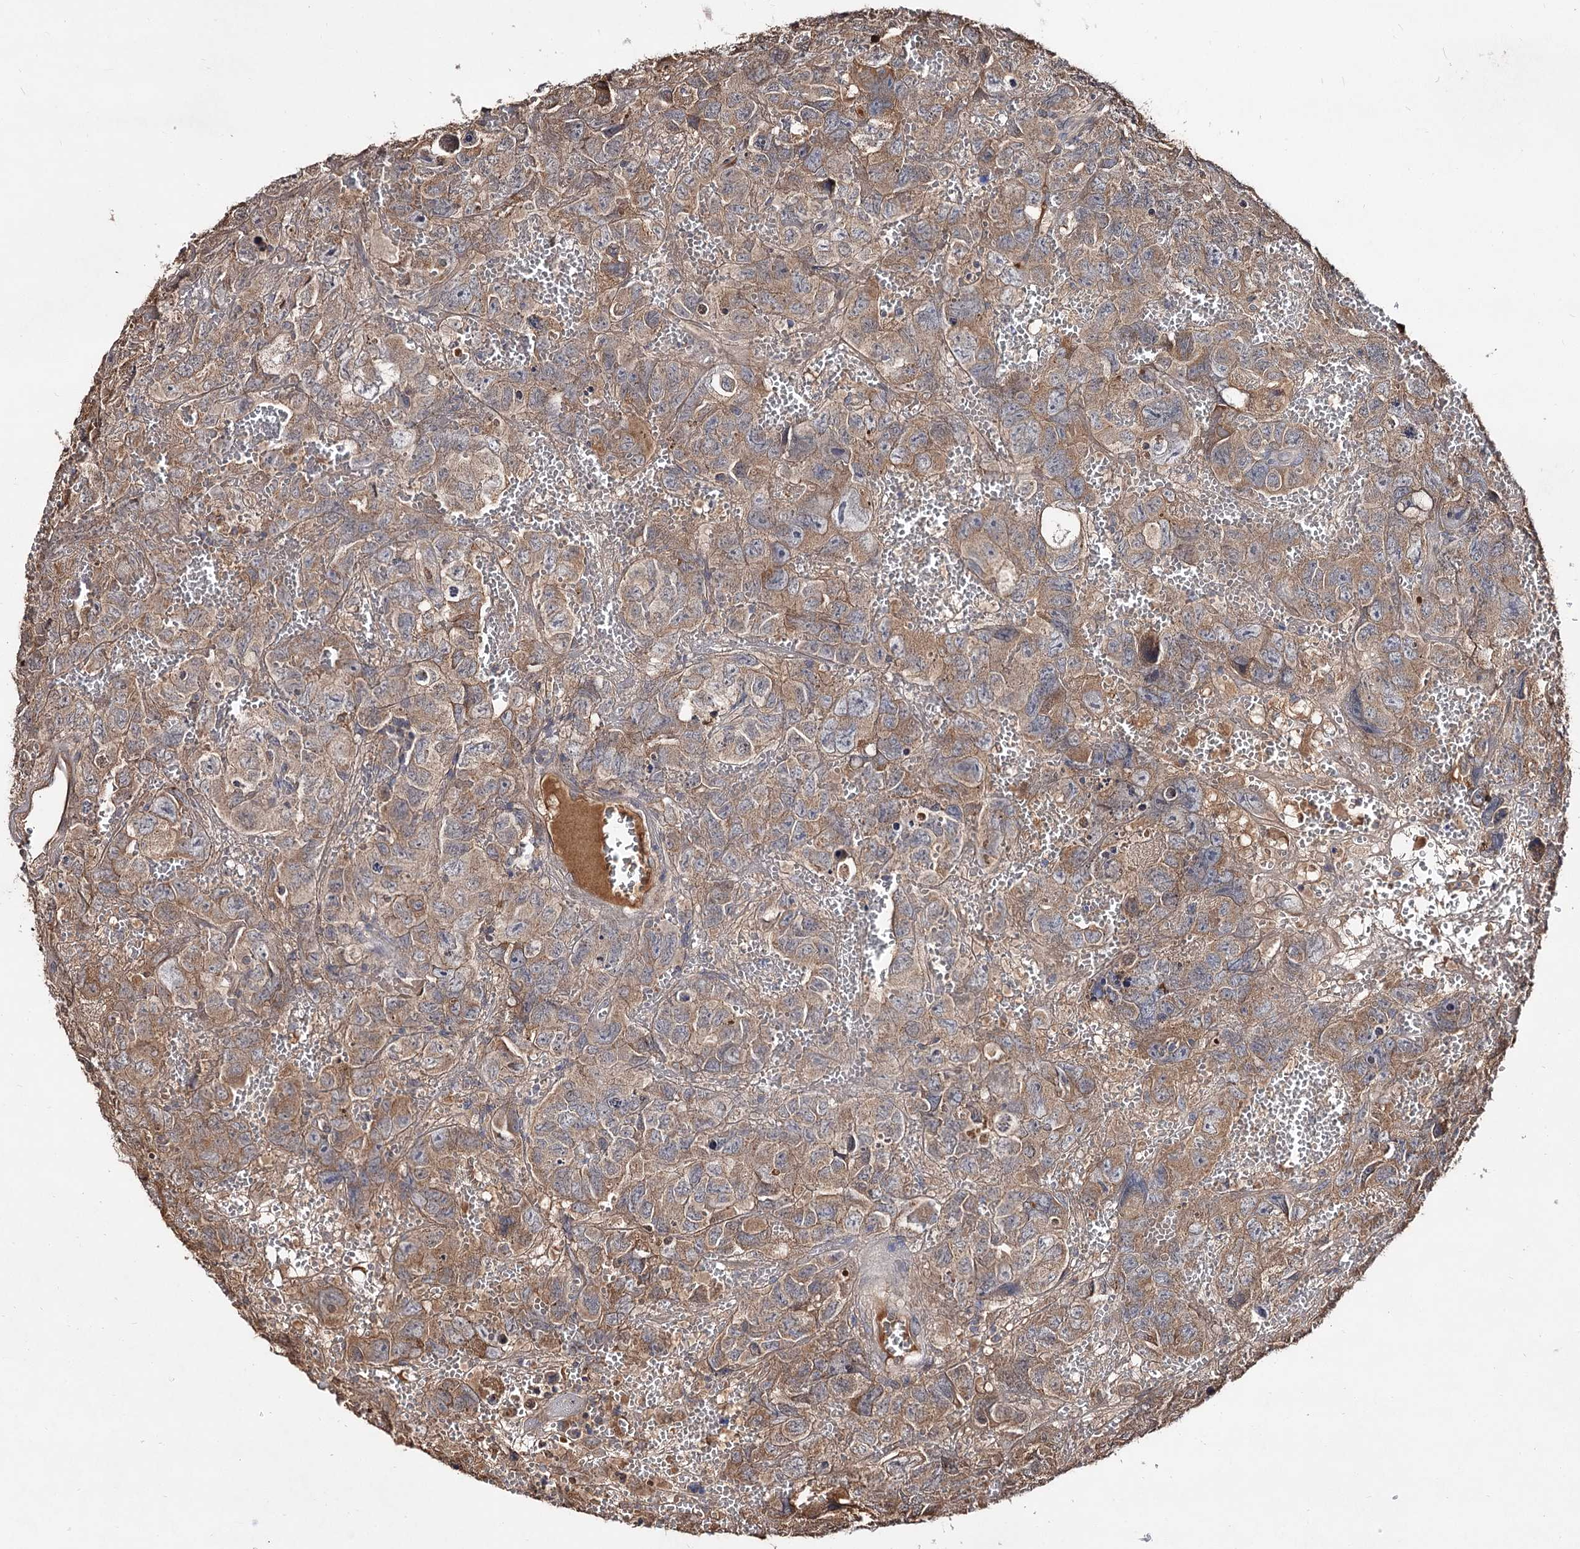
{"staining": {"intensity": "moderate", "quantity": ">75%", "location": "cytoplasmic/membranous"}, "tissue": "testis cancer", "cell_type": "Tumor cells", "image_type": "cancer", "snomed": [{"axis": "morphology", "description": "Carcinoma, Embryonal, NOS"}, {"axis": "topography", "description": "Testis"}], "caption": "Immunohistochemistry (IHC) of testis embryonal carcinoma exhibits medium levels of moderate cytoplasmic/membranous positivity in about >75% of tumor cells.", "gene": "ARFIP2", "patient": {"sex": "male", "age": 45}}